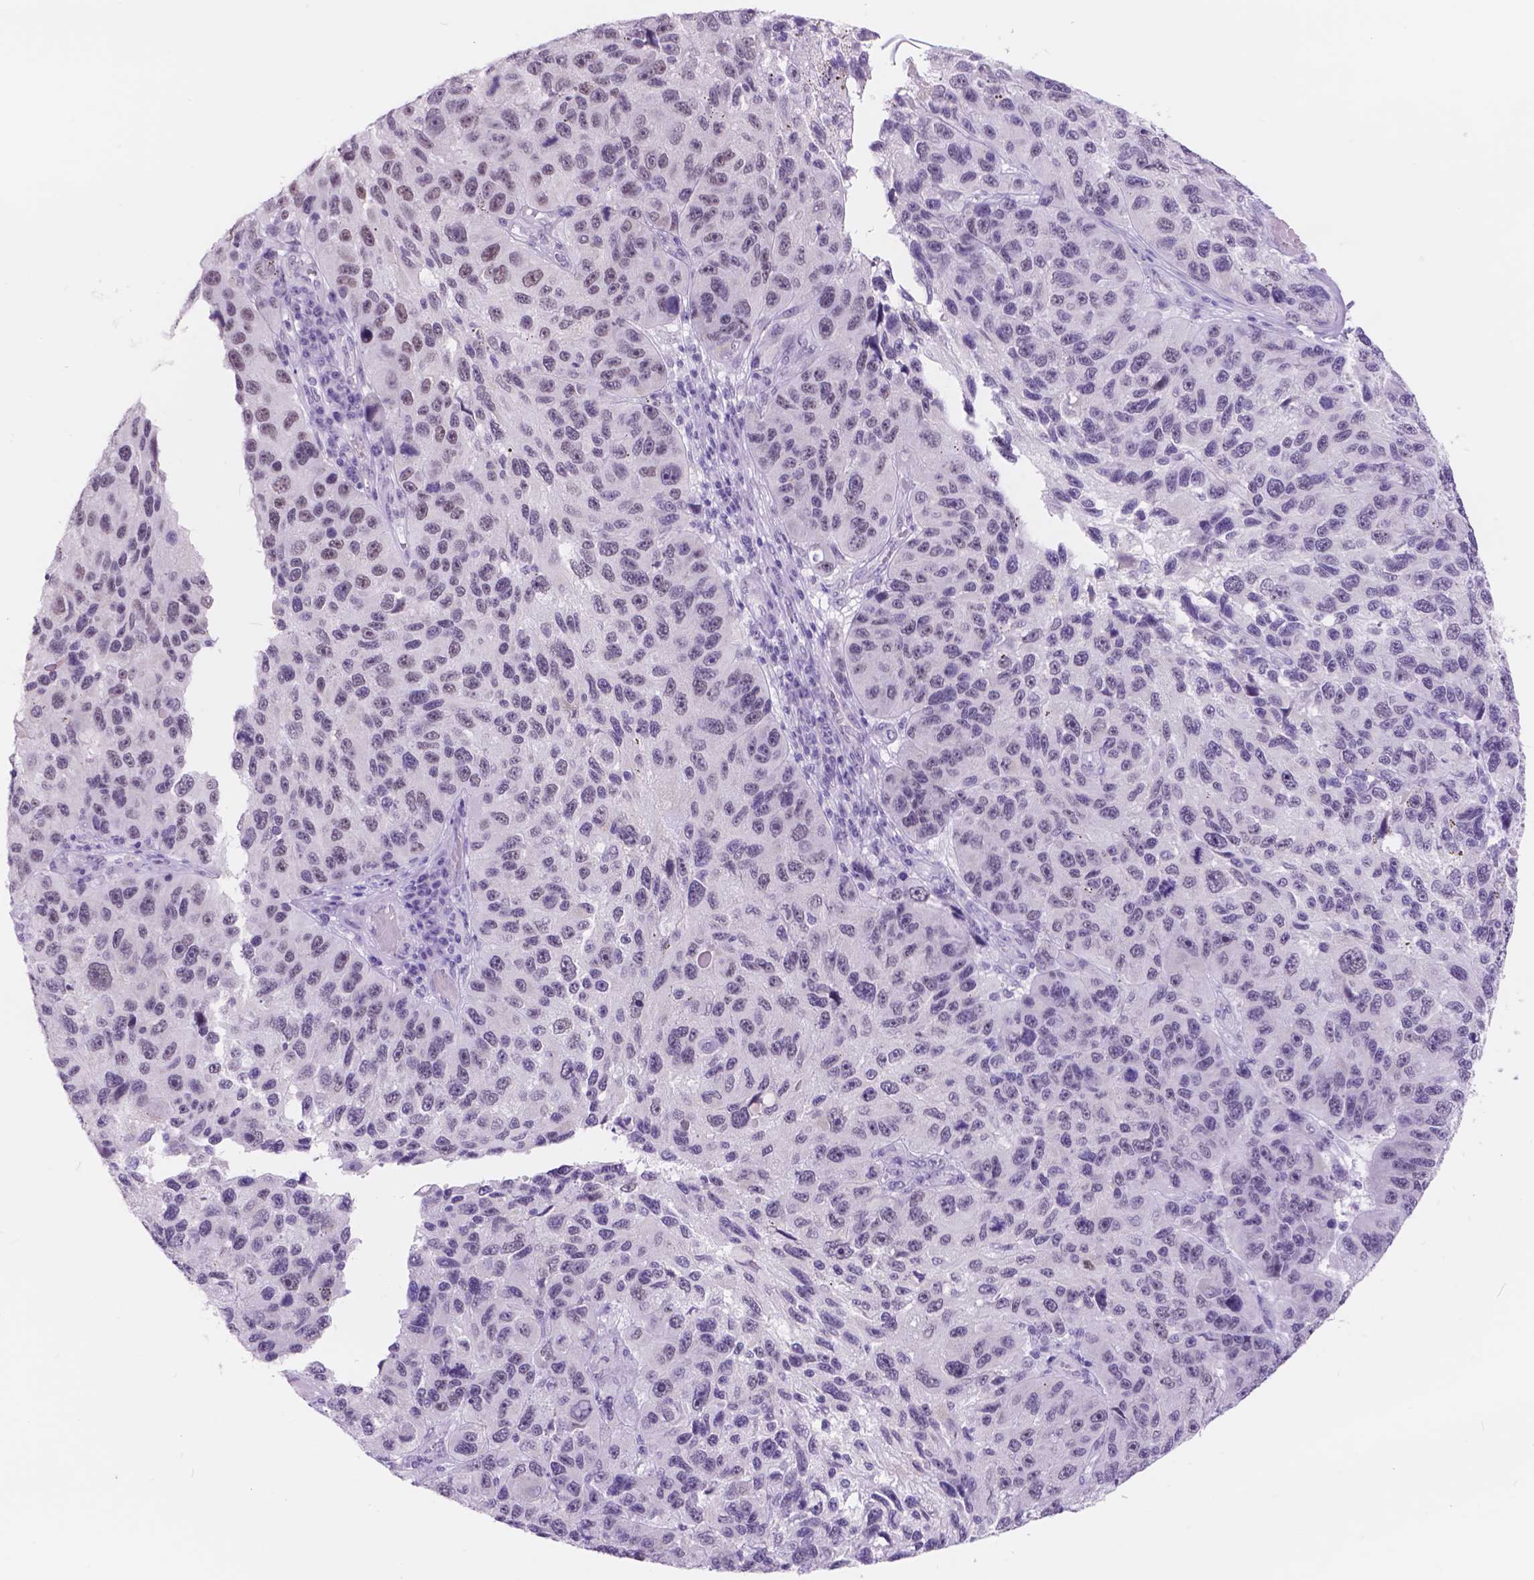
{"staining": {"intensity": "weak", "quantity": "25%-75%", "location": "nuclear"}, "tissue": "melanoma", "cell_type": "Tumor cells", "image_type": "cancer", "snomed": [{"axis": "morphology", "description": "Malignant melanoma, NOS"}, {"axis": "topography", "description": "Skin"}], "caption": "Weak nuclear protein positivity is seen in approximately 25%-75% of tumor cells in melanoma.", "gene": "DCC", "patient": {"sex": "male", "age": 53}}